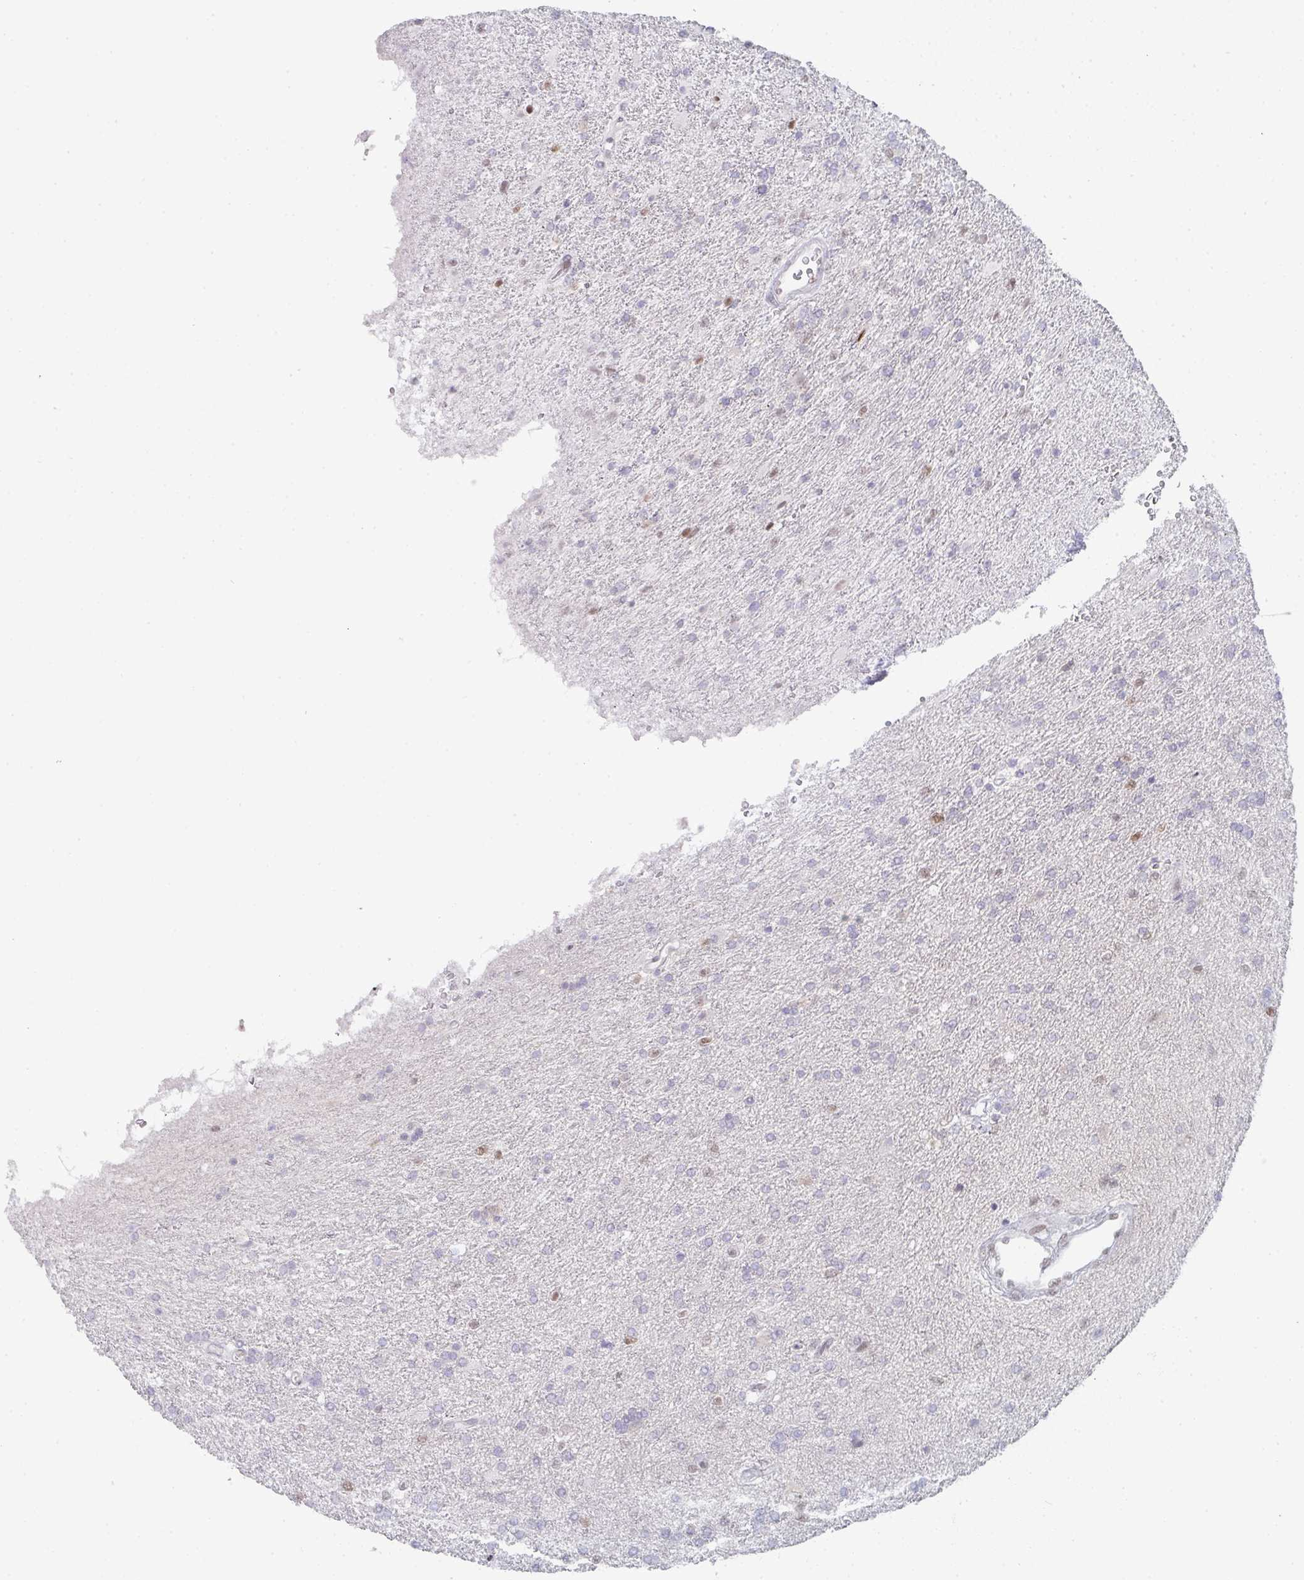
{"staining": {"intensity": "negative", "quantity": "none", "location": "none"}, "tissue": "glioma", "cell_type": "Tumor cells", "image_type": "cancer", "snomed": [{"axis": "morphology", "description": "Glioma, malignant, High grade"}, {"axis": "topography", "description": "Brain"}], "caption": "DAB immunohistochemical staining of human high-grade glioma (malignant) reveals no significant expression in tumor cells.", "gene": "POU2AF2", "patient": {"sex": "male", "age": 56}}